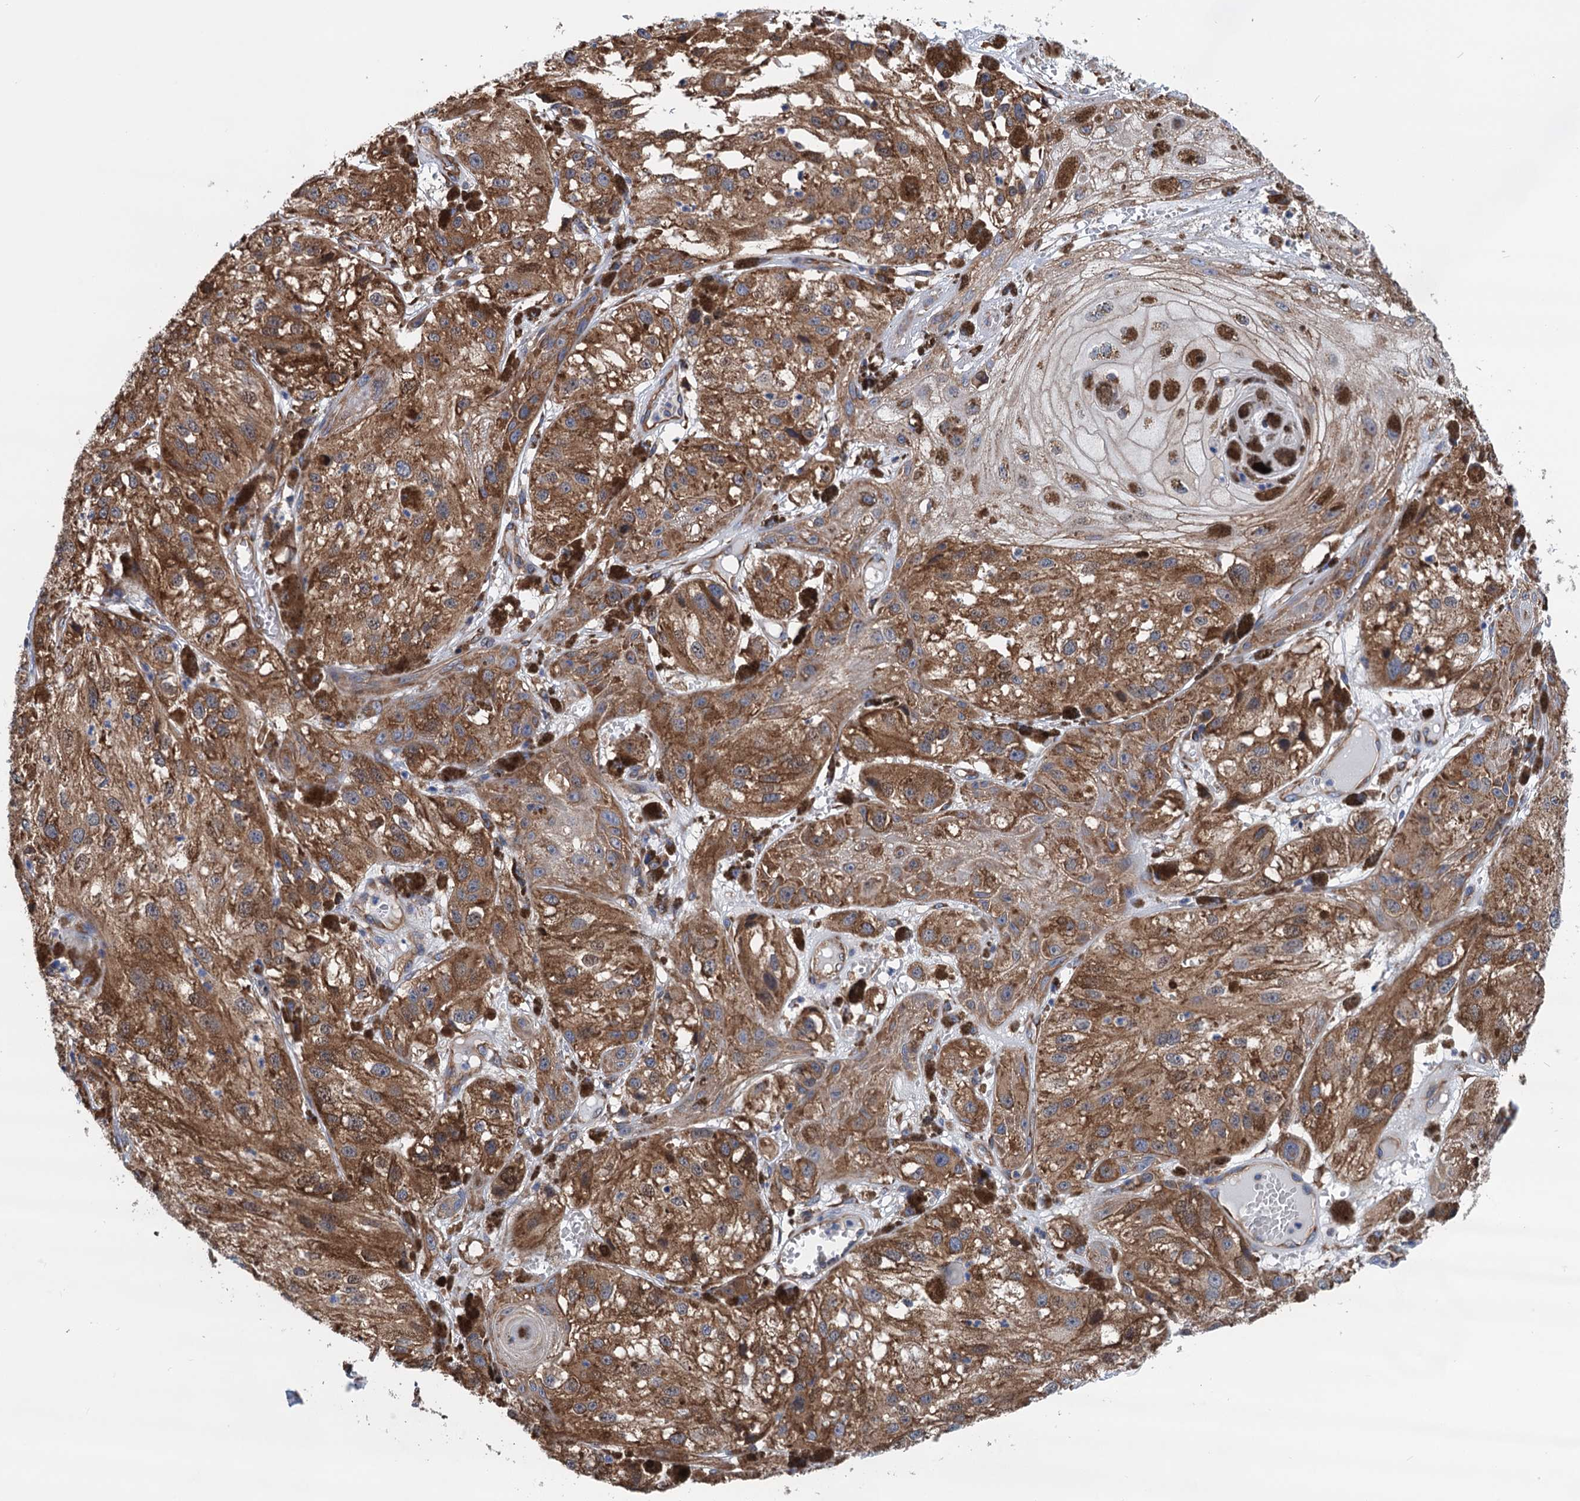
{"staining": {"intensity": "moderate", "quantity": ">75%", "location": "cytoplasmic/membranous"}, "tissue": "melanoma", "cell_type": "Tumor cells", "image_type": "cancer", "snomed": [{"axis": "morphology", "description": "Malignant melanoma, NOS"}, {"axis": "topography", "description": "Skin"}], "caption": "Melanoma stained with a brown dye demonstrates moderate cytoplasmic/membranous positive positivity in approximately >75% of tumor cells.", "gene": "SLC12A7", "patient": {"sex": "male", "age": 88}}